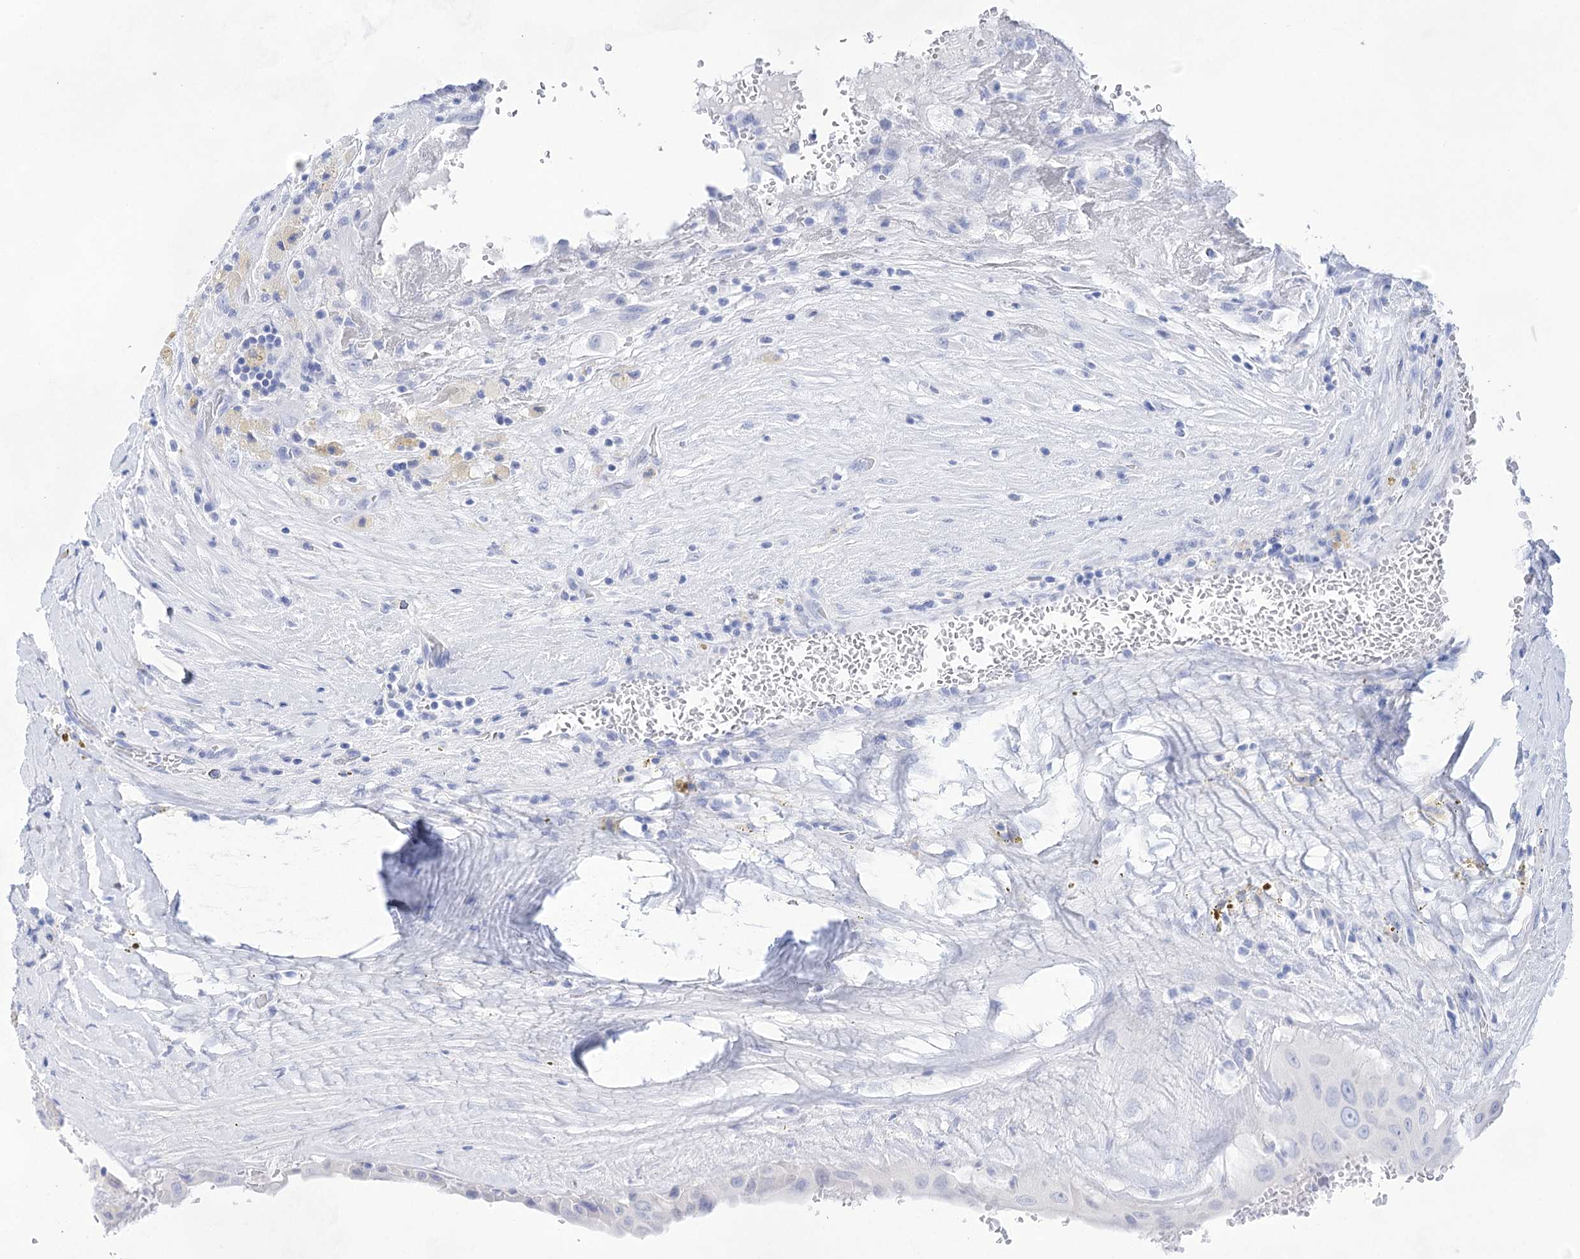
{"staining": {"intensity": "negative", "quantity": "none", "location": "none"}, "tissue": "thyroid cancer", "cell_type": "Tumor cells", "image_type": "cancer", "snomed": [{"axis": "morphology", "description": "Papillary adenocarcinoma, NOS"}, {"axis": "topography", "description": "Thyroid gland"}], "caption": "Human papillary adenocarcinoma (thyroid) stained for a protein using immunohistochemistry (IHC) reveals no staining in tumor cells.", "gene": "LALBA", "patient": {"sex": "male", "age": 77}}